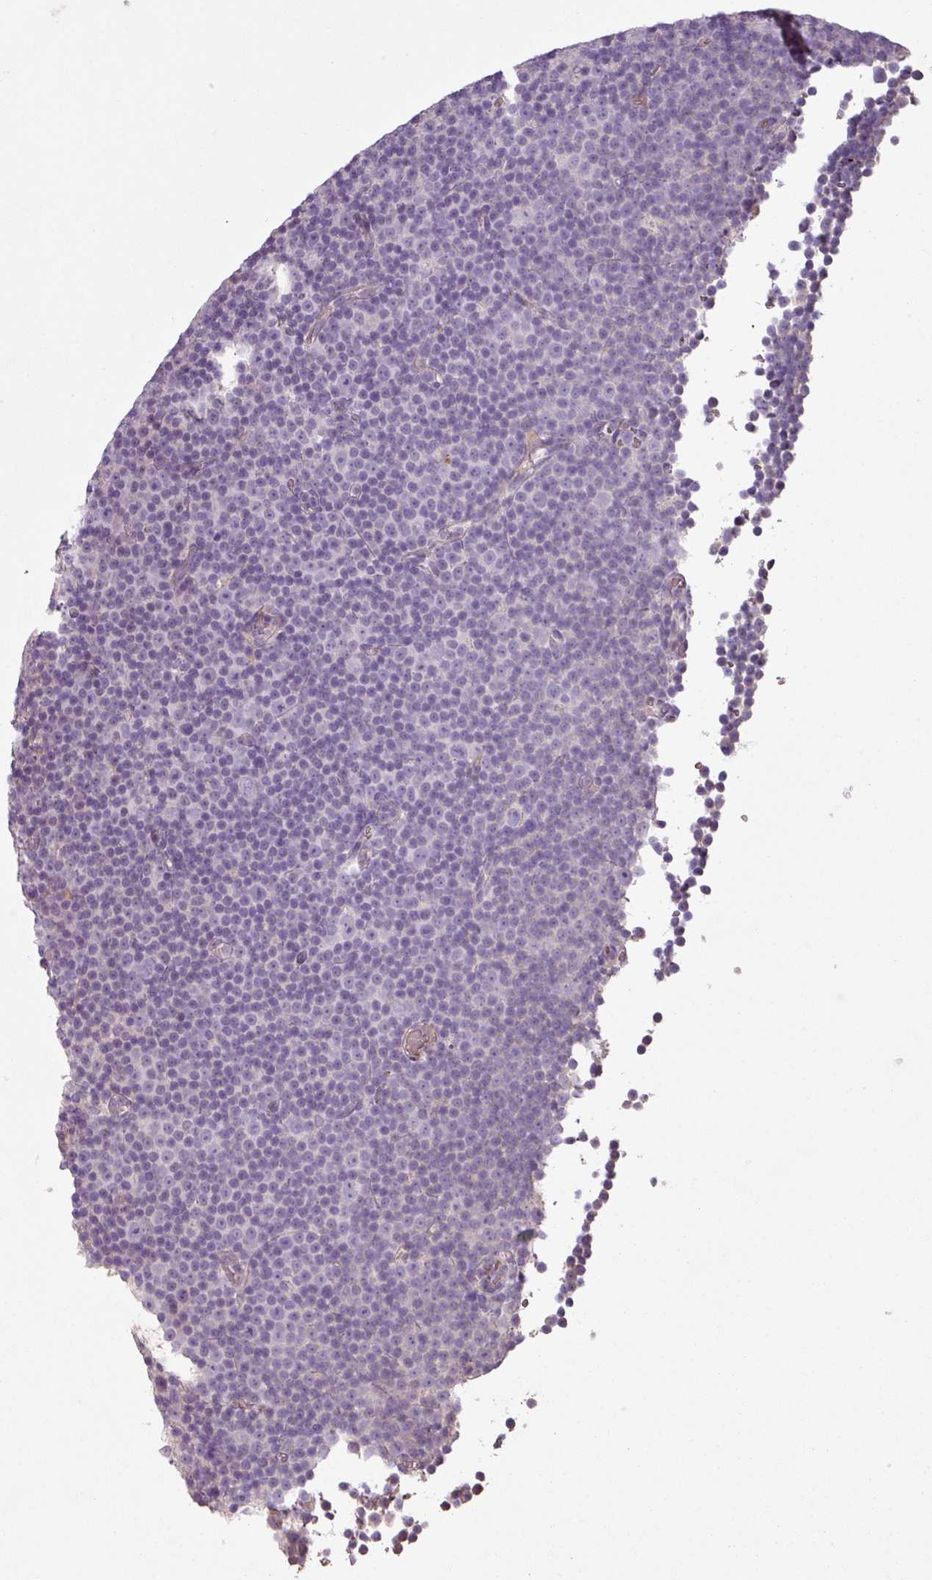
{"staining": {"intensity": "negative", "quantity": "none", "location": "none"}, "tissue": "lymphoma", "cell_type": "Tumor cells", "image_type": "cancer", "snomed": [{"axis": "morphology", "description": "Malignant lymphoma, non-Hodgkin's type, Low grade"}, {"axis": "topography", "description": "Lymph node"}], "caption": "Immunohistochemistry photomicrograph of human lymphoma stained for a protein (brown), which exhibits no expression in tumor cells. (IHC, brightfield microscopy, high magnification).", "gene": "NHSL2", "patient": {"sex": "female", "age": 67}}